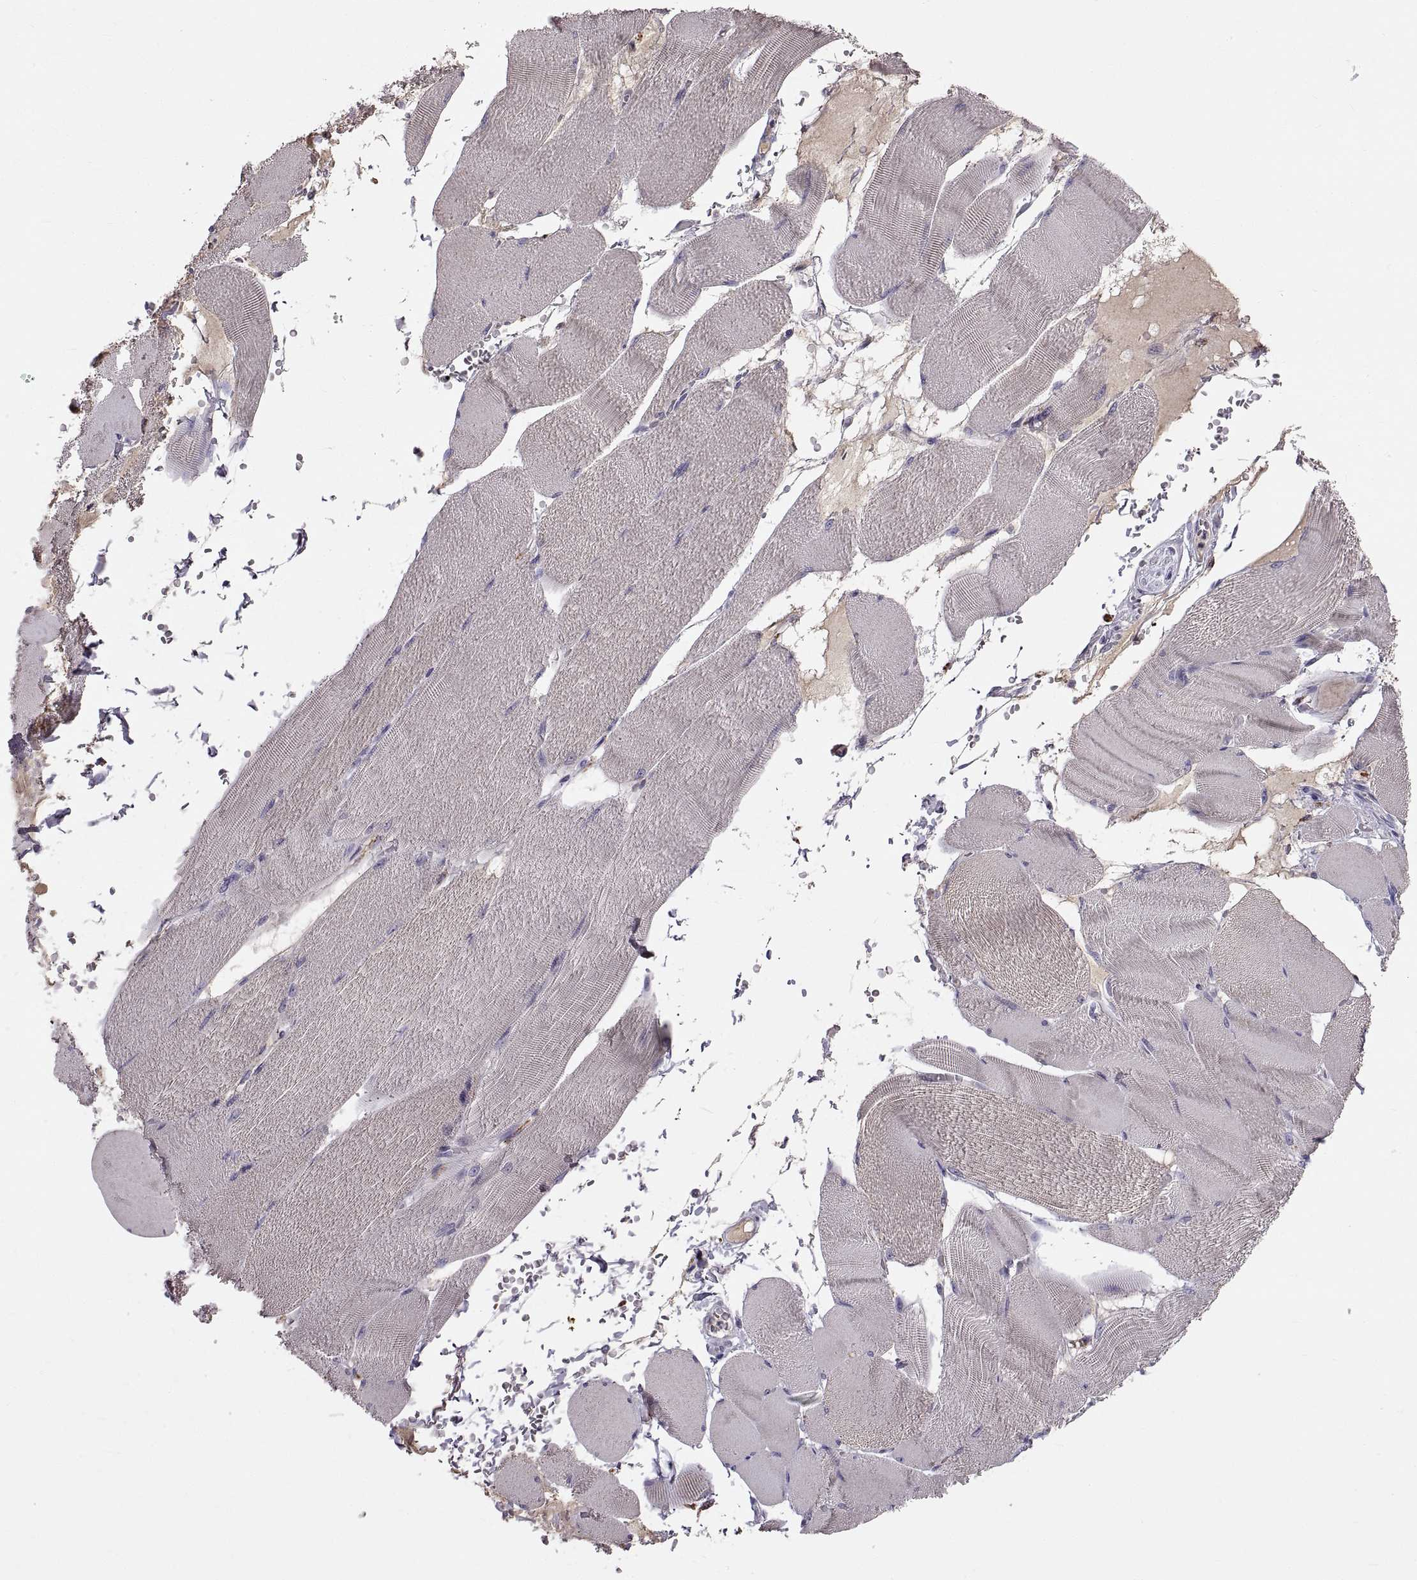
{"staining": {"intensity": "negative", "quantity": "none", "location": "none"}, "tissue": "skeletal muscle", "cell_type": "Myocytes", "image_type": "normal", "snomed": [{"axis": "morphology", "description": "Normal tissue, NOS"}, {"axis": "topography", "description": "Skeletal muscle"}], "caption": "Myocytes show no significant protein expression in benign skeletal muscle.", "gene": "ADAM32", "patient": {"sex": "male", "age": 56}}